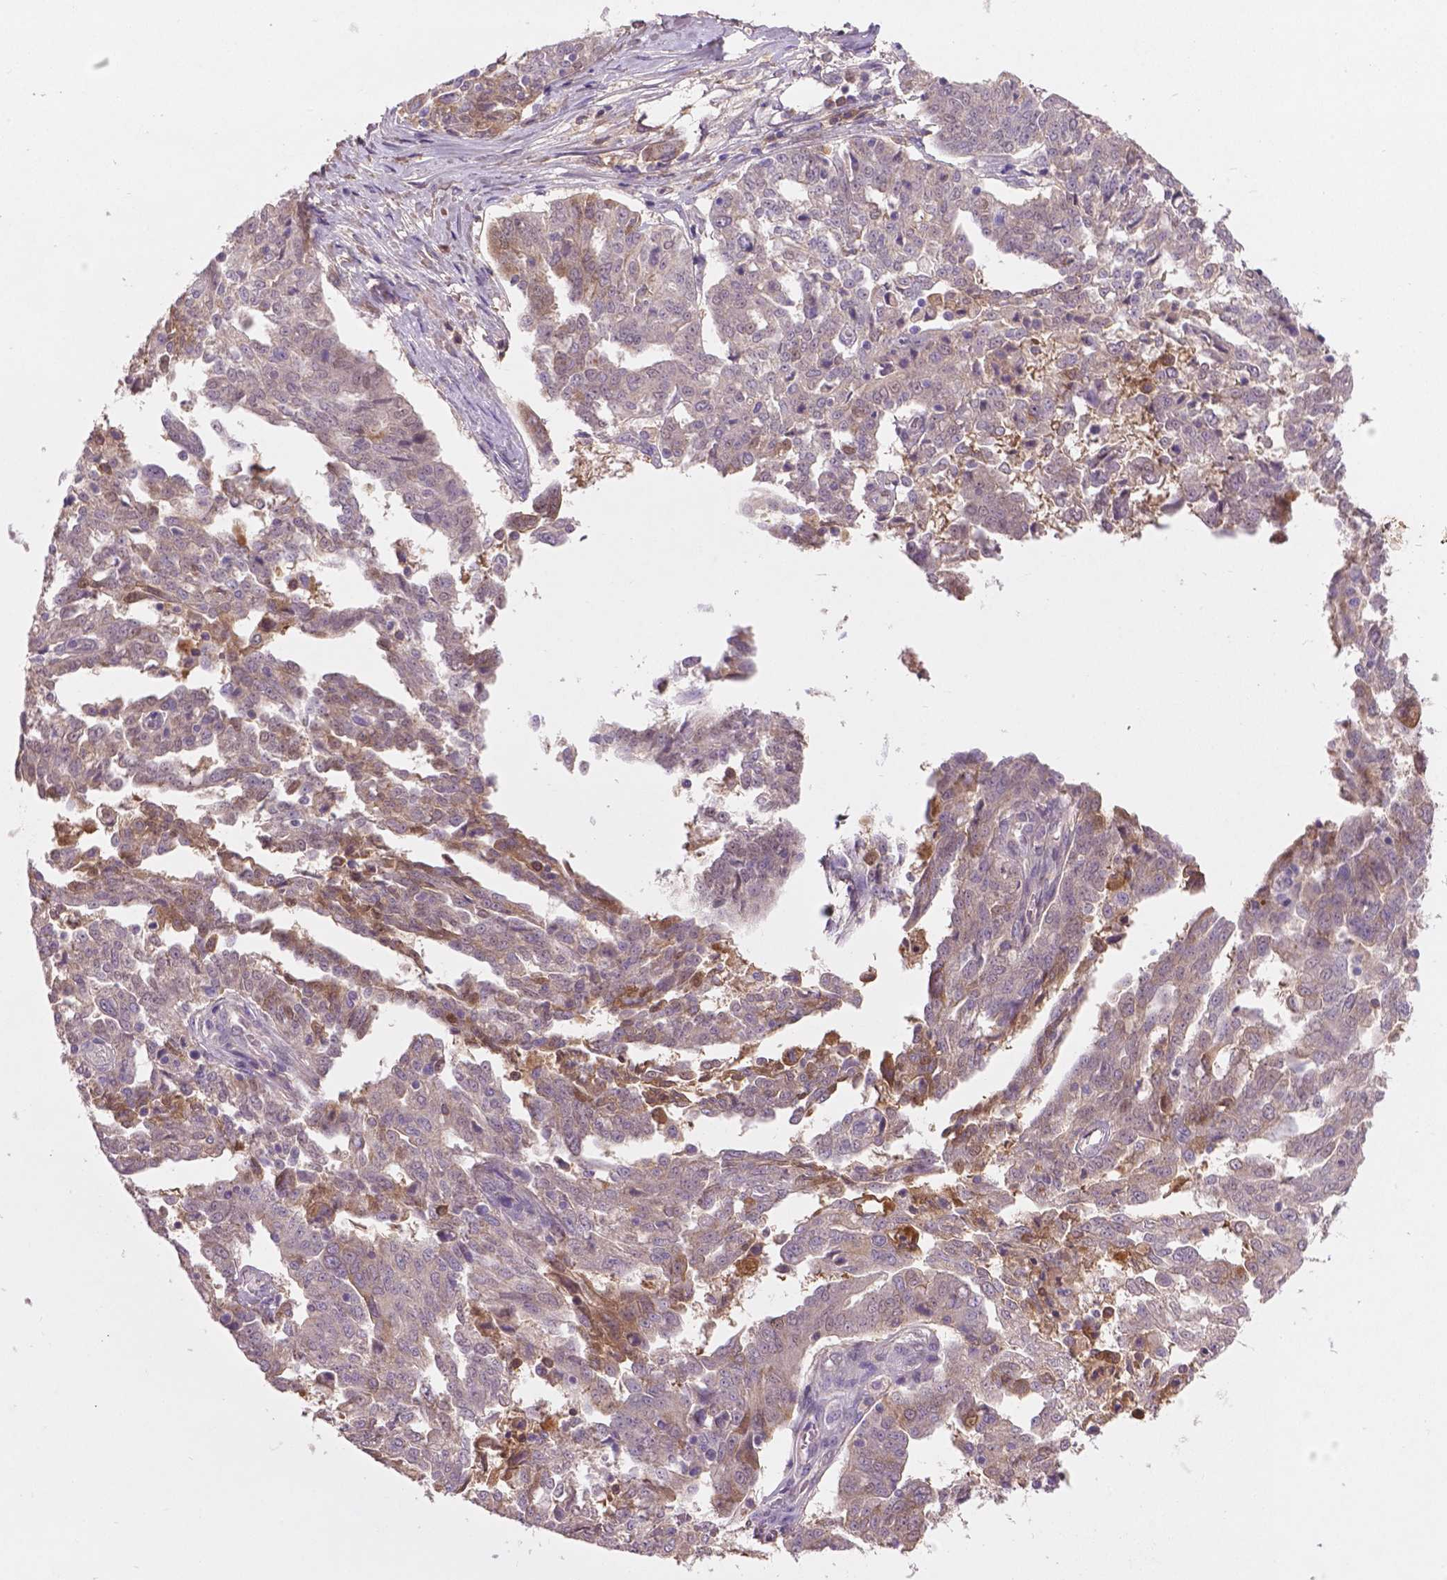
{"staining": {"intensity": "negative", "quantity": "none", "location": "none"}, "tissue": "ovarian cancer", "cell_type": "Tumor cells", "image_type": "cancer", "snomed": [{"axis": "morphology", "description": "Cystadenocarcinoma, serous, NOS"}, {"axis": "topography", "description": "Ovary"}], "caption": "A high-resolution image shows IHC staining of serous cystadenocarcinoma (ovarian), which exhibits no significant positivity in tumor cells.", "gene": "SOX17", "patient": {"sex": "female", "age": 67}}